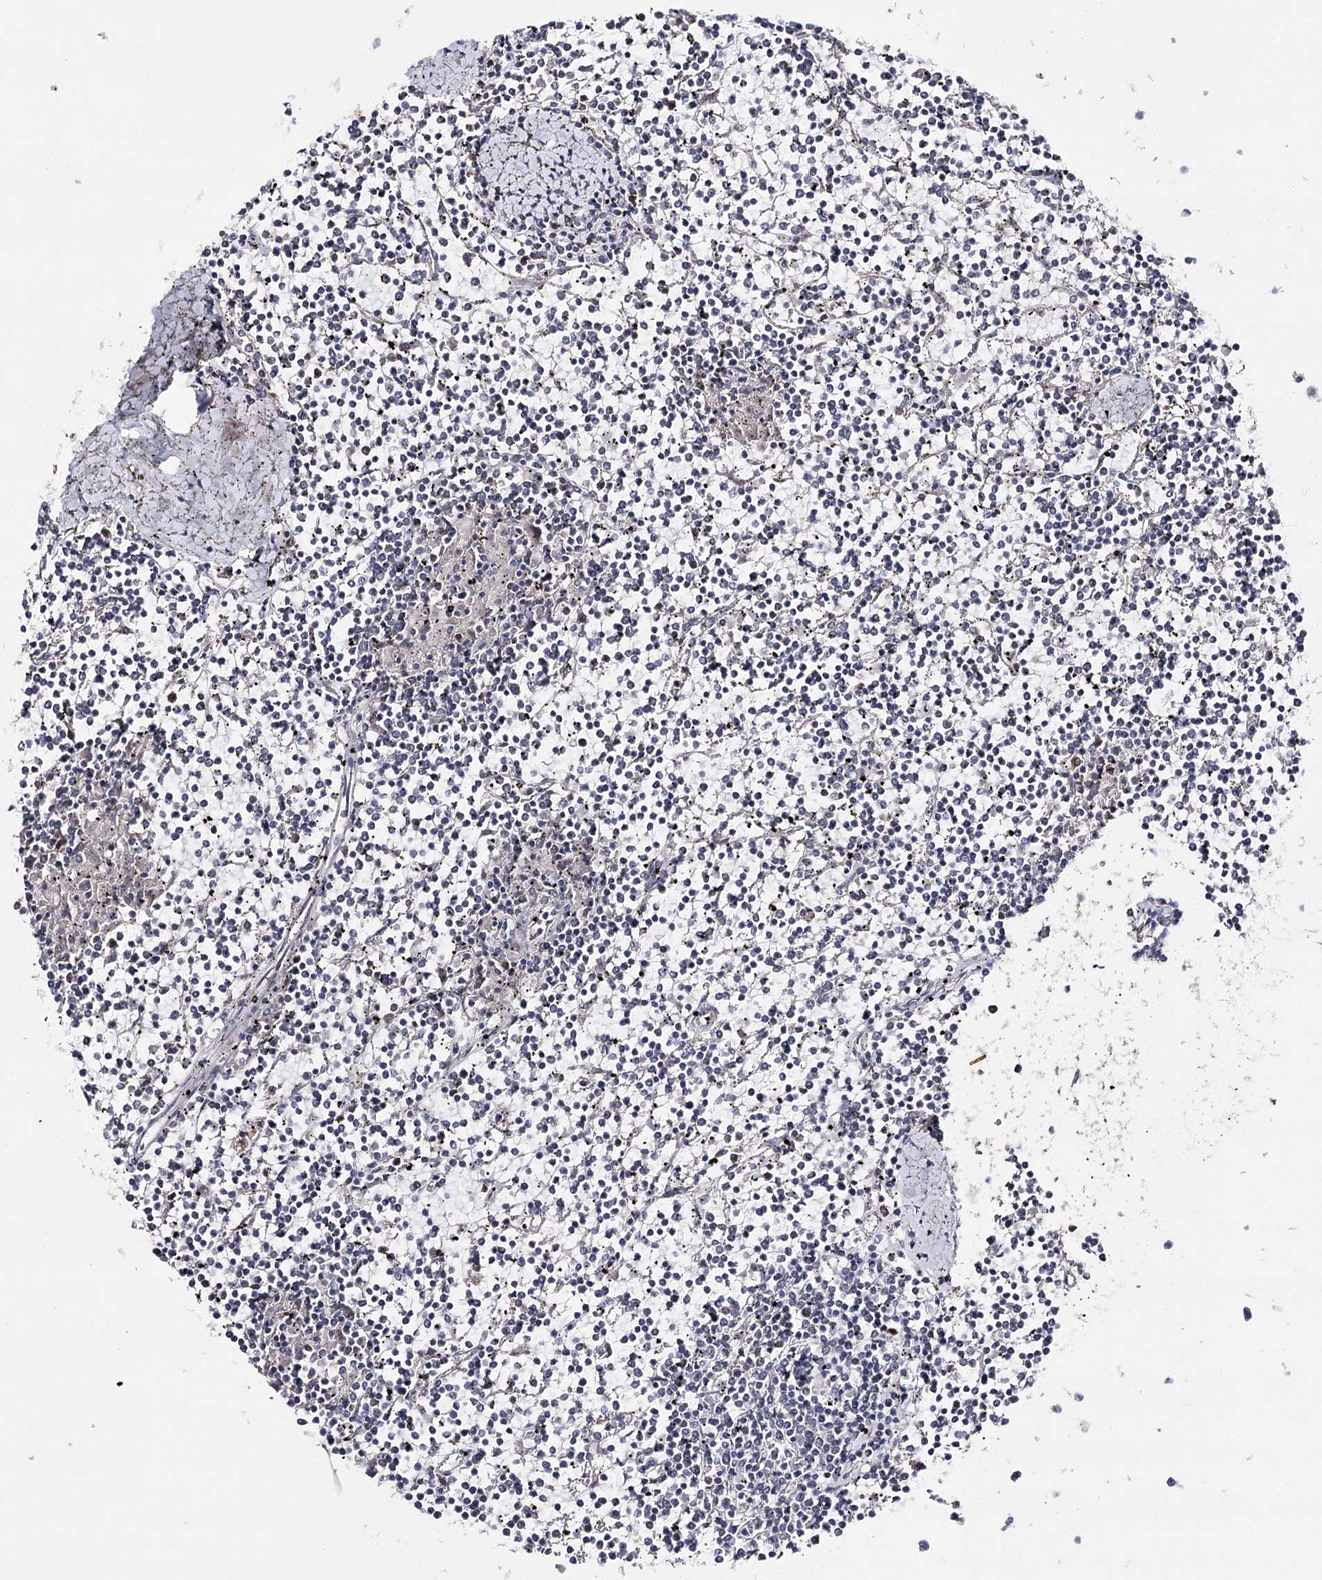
{"staining": {"intensity": "negative", "quantity": "none", "location": "none"}, "tissue": "lymphoma", "cell_type": "Tumor cells", "image_type": "cancer", "snomed": [{"axis": "morphology", "description": "Malignant lymphoma, non-Hodgkin's type, Low grade"}, {"axis": "topography", "description": "Spleen"}], "caption": "Tumor cells are negative for protein expression in human low-grade malignant lymphoma, non-Hodgkin's type. Brightfield microscopy of immunohistochemistry (IHC) stained with DAB (brown) and hematoxylin (blue), captured at high magnification.", "gene": "HSD11B2", "patient": {"sex": "female", "age": 19}}